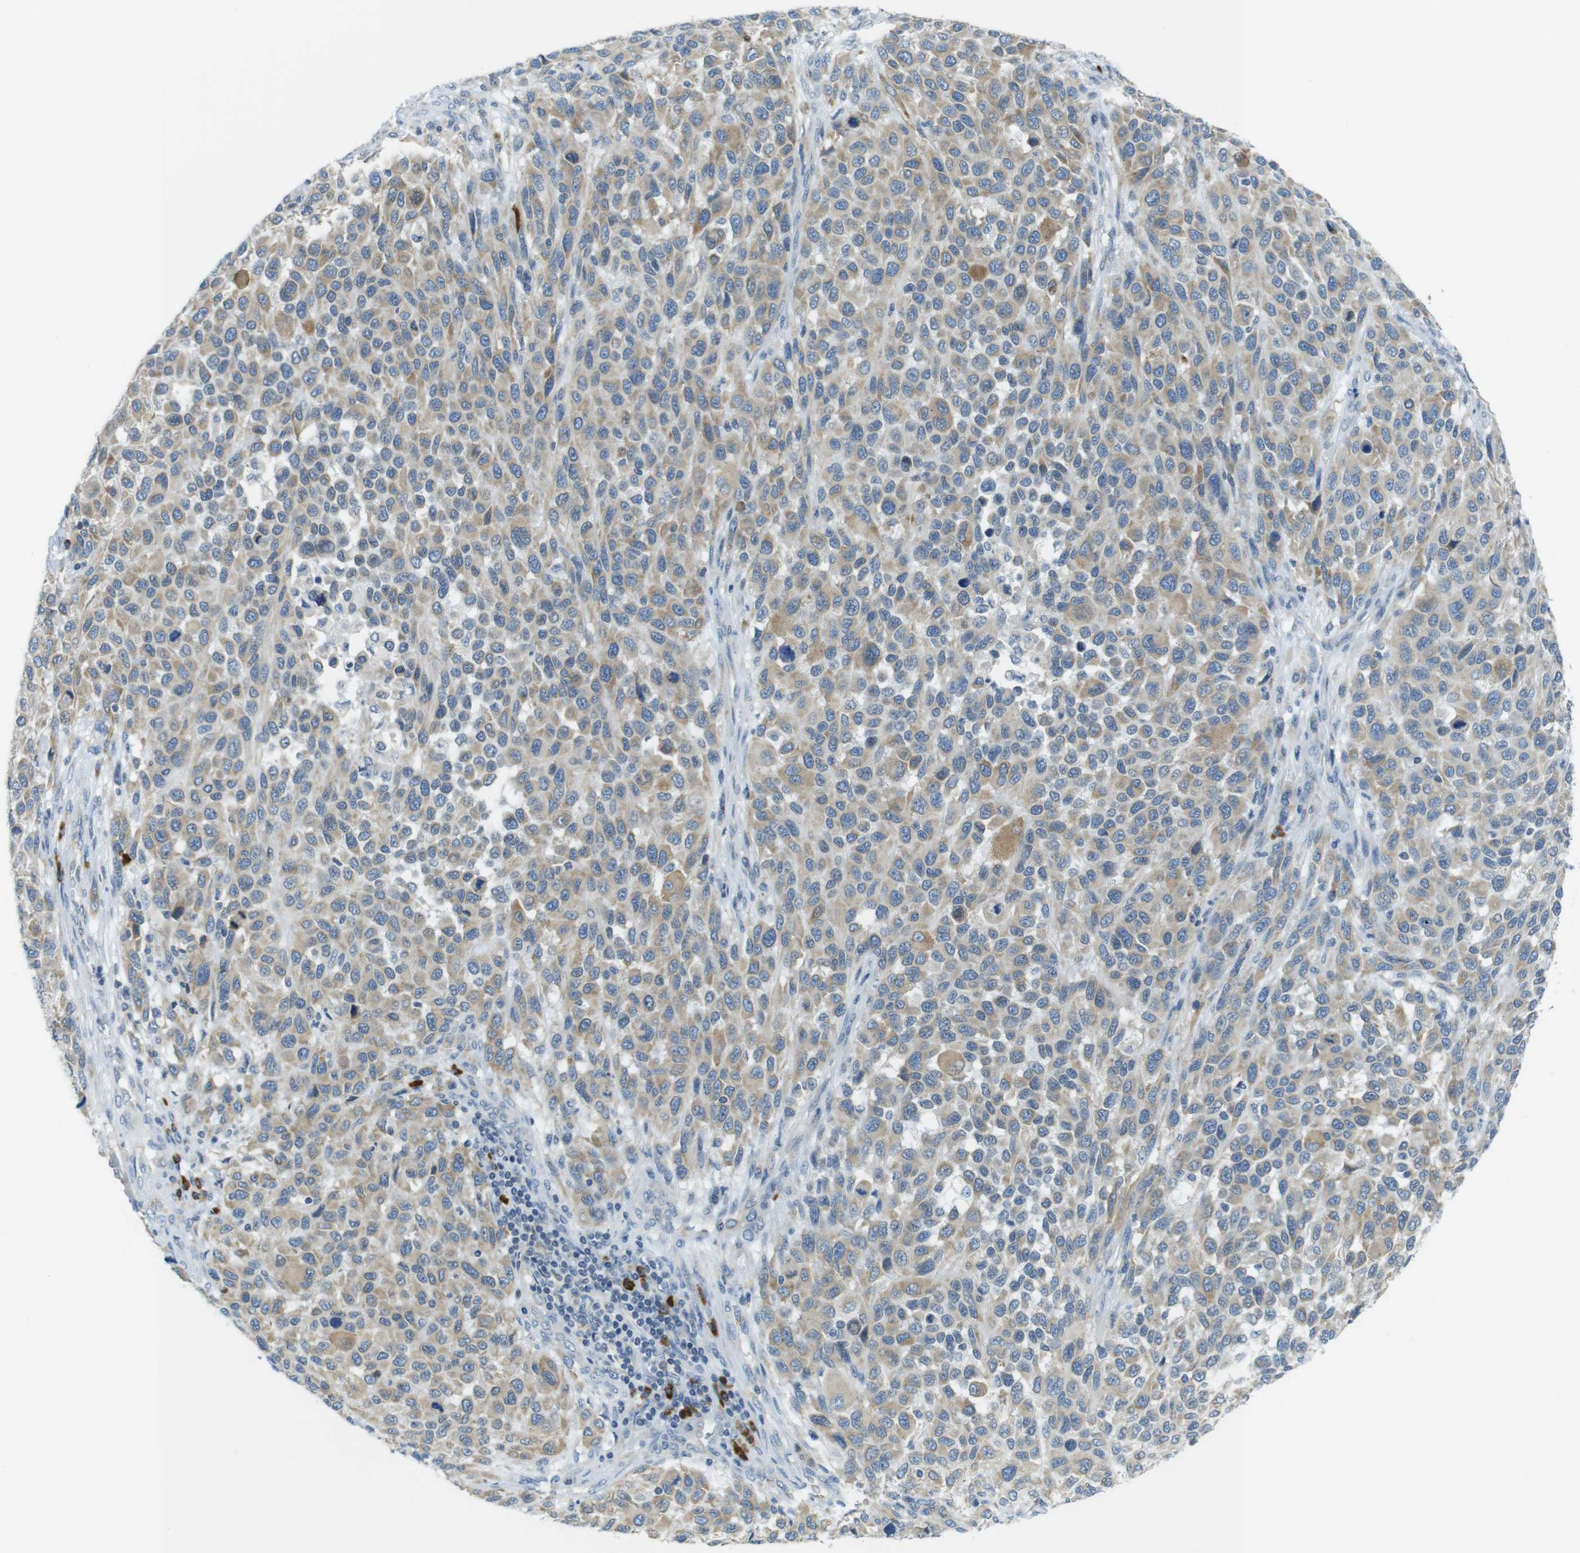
{"staining": {"intensity": "moderate", "quantity": ">75%", "location": "cytoplasmic/membranous"}, "tissue": "melanoma", "cell_type": "Tumor cells", "image_type": "cancer", "snomed": [{"axis": "morphology", "description": "Malignant melanoma, Metastatic site"}, {"axis": "topography", "description": "Lymph node"}], "caption": "Melanoma tissue displays moderate cytoplasmic/membranous expression in approximately >75% of tumor cells", "gene": "CLPTM1L", "patient": {"sex": "male", "age": 61}}